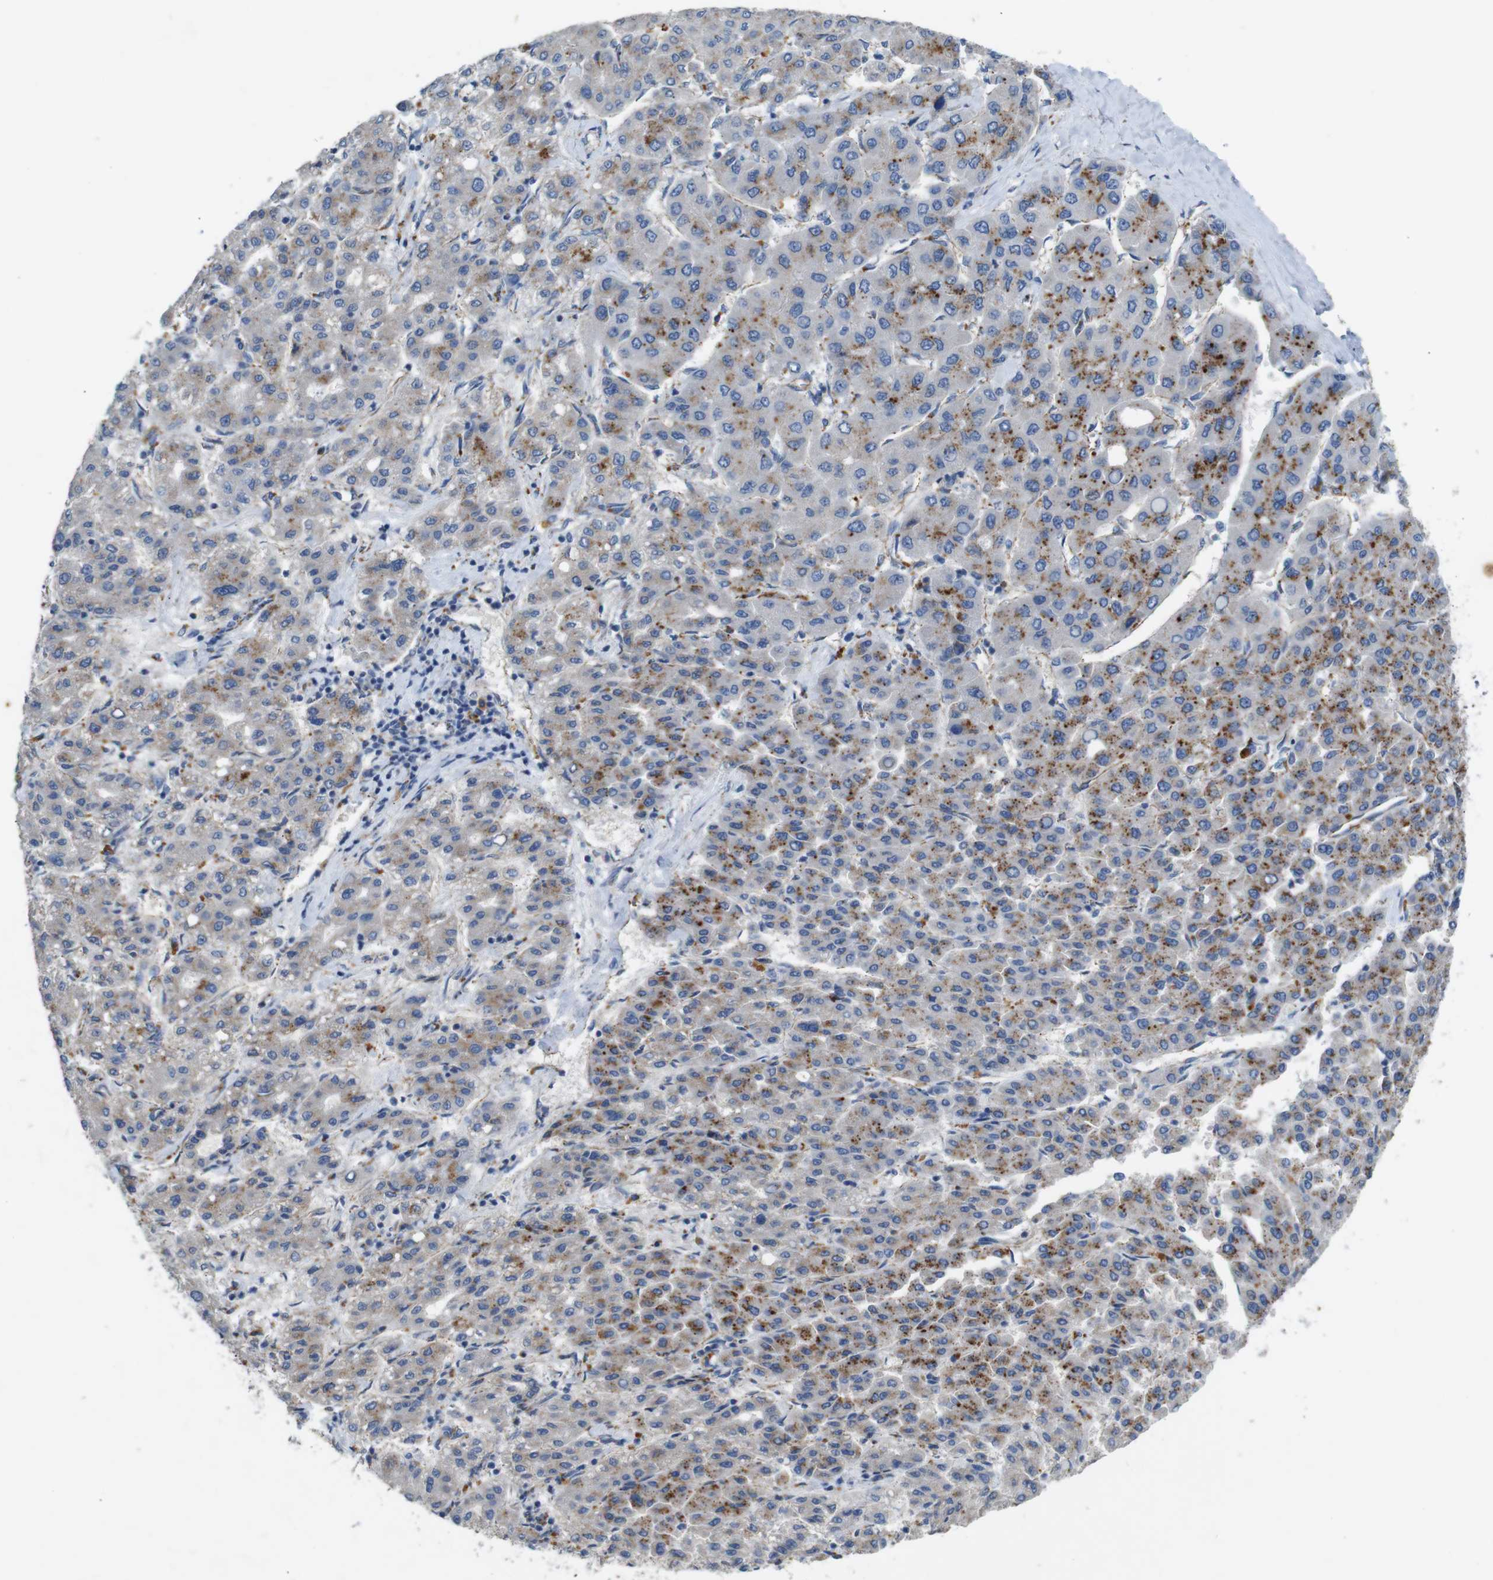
{"staining": {"intensity": "moderate", "quantity": "25%-75%", "location": "cytoplasmic/membranous"}, "tissue": "liver cancer", "cell_type": "Tumor cells", "image_type": "cancer", "snomed": [{"axis": "morphology", "description": "Carcinoma, Hepatocellular, NOS"}, {"axis": "topography", "description": "Liver"}], "caption": "Protein expression analysis of human liver cancer (hepatocellular carcinoma) reveals moderate cytoplasmic/membranous positivity in about 25%-75% of tumor cells.", "gene": "NHLRC3", "patient": {"sex": "male", "age": 65}}